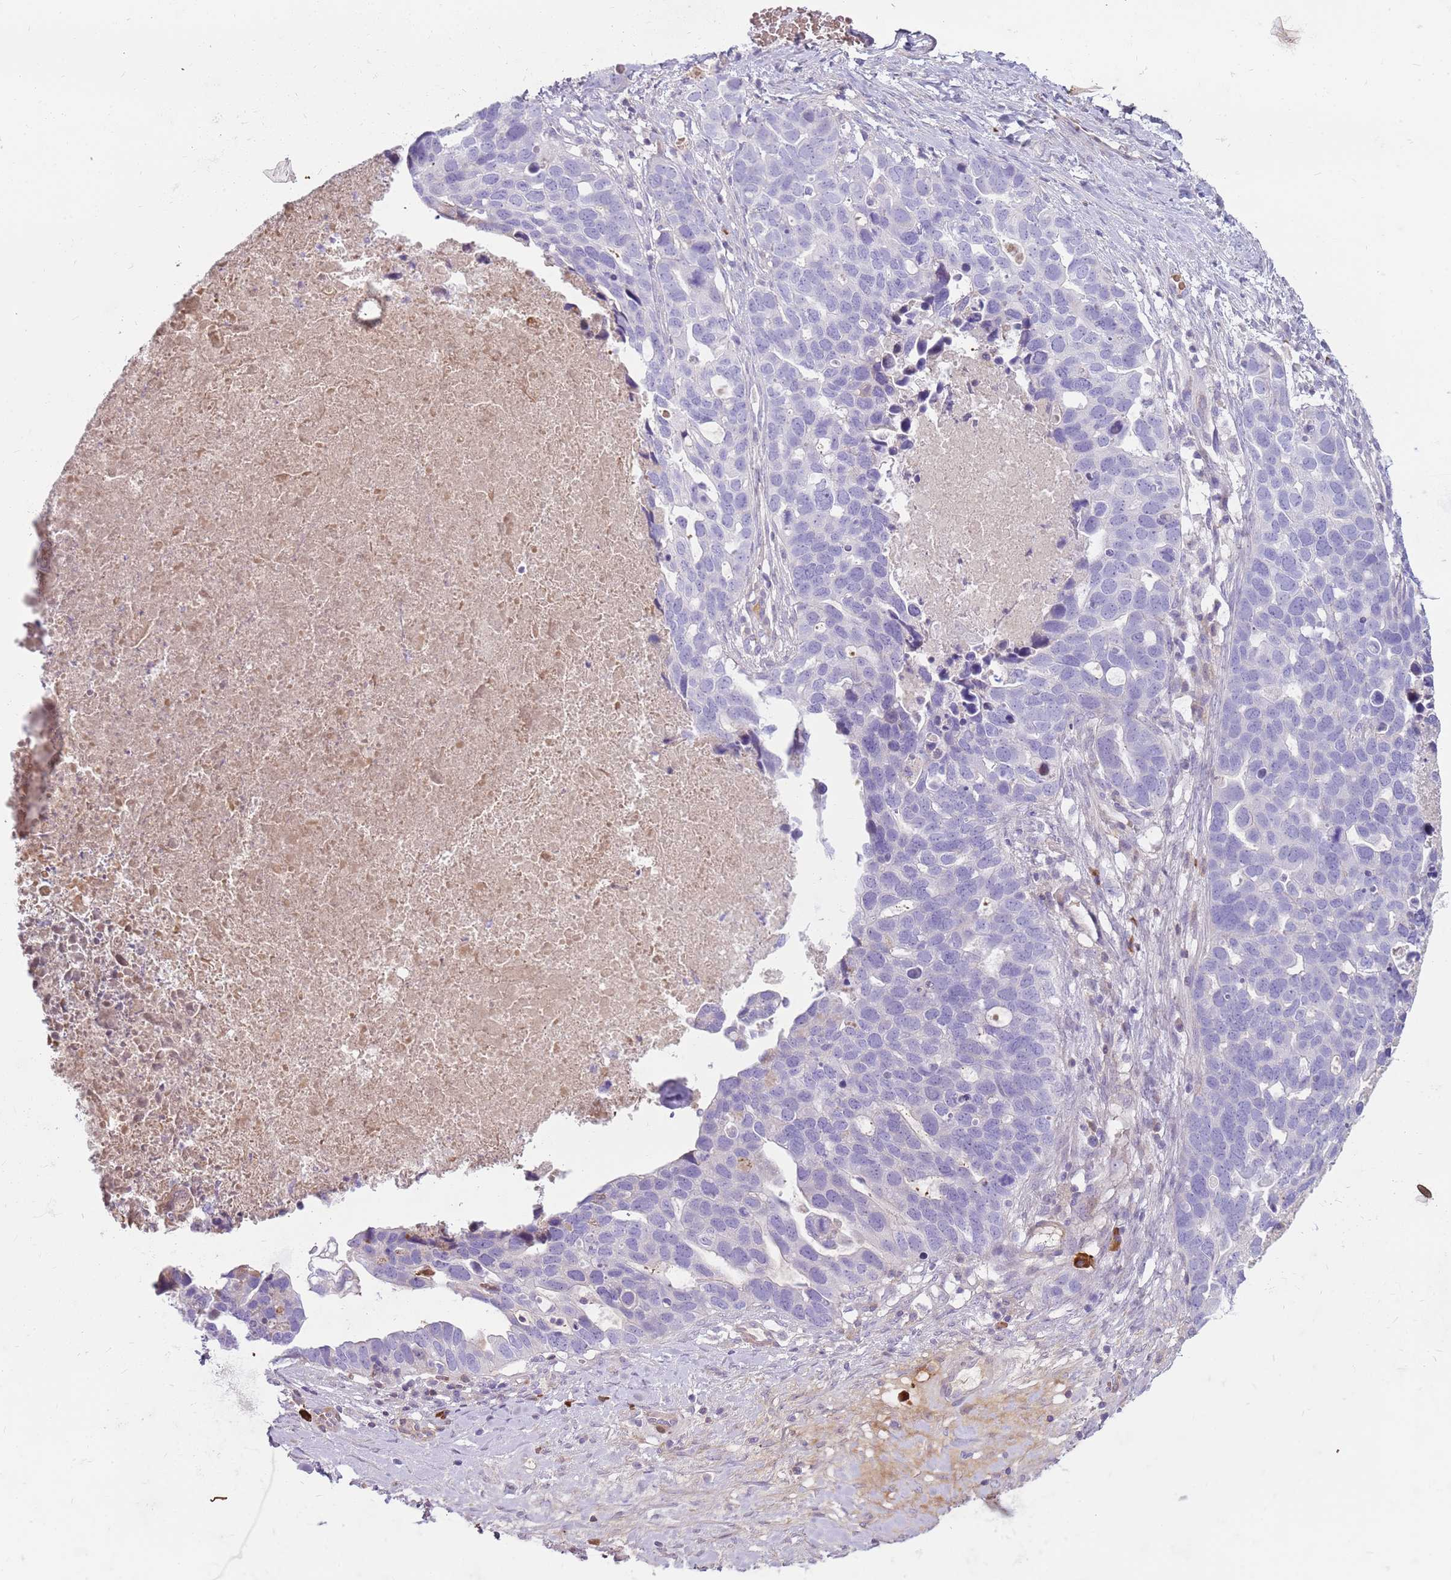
{"staining": {"intensity": "negative", "quantity": "none", "location": "none"}, "tissue": "ovarian cancer", "cell_type": "Tumor cells", "image_type": "cancer", "snomed": [{"axis": "morphology", "description": "Cystadenocarcinoma, serous, NOS"}, {"axis": "topography", "description": "Ovary"}], "caption": "Tumor cells show no significant positivity in ovarian cancer (serous cystadenocarcinoma).", "gene": "MCUB", "patient": {"sex": "female", "age": 54}}